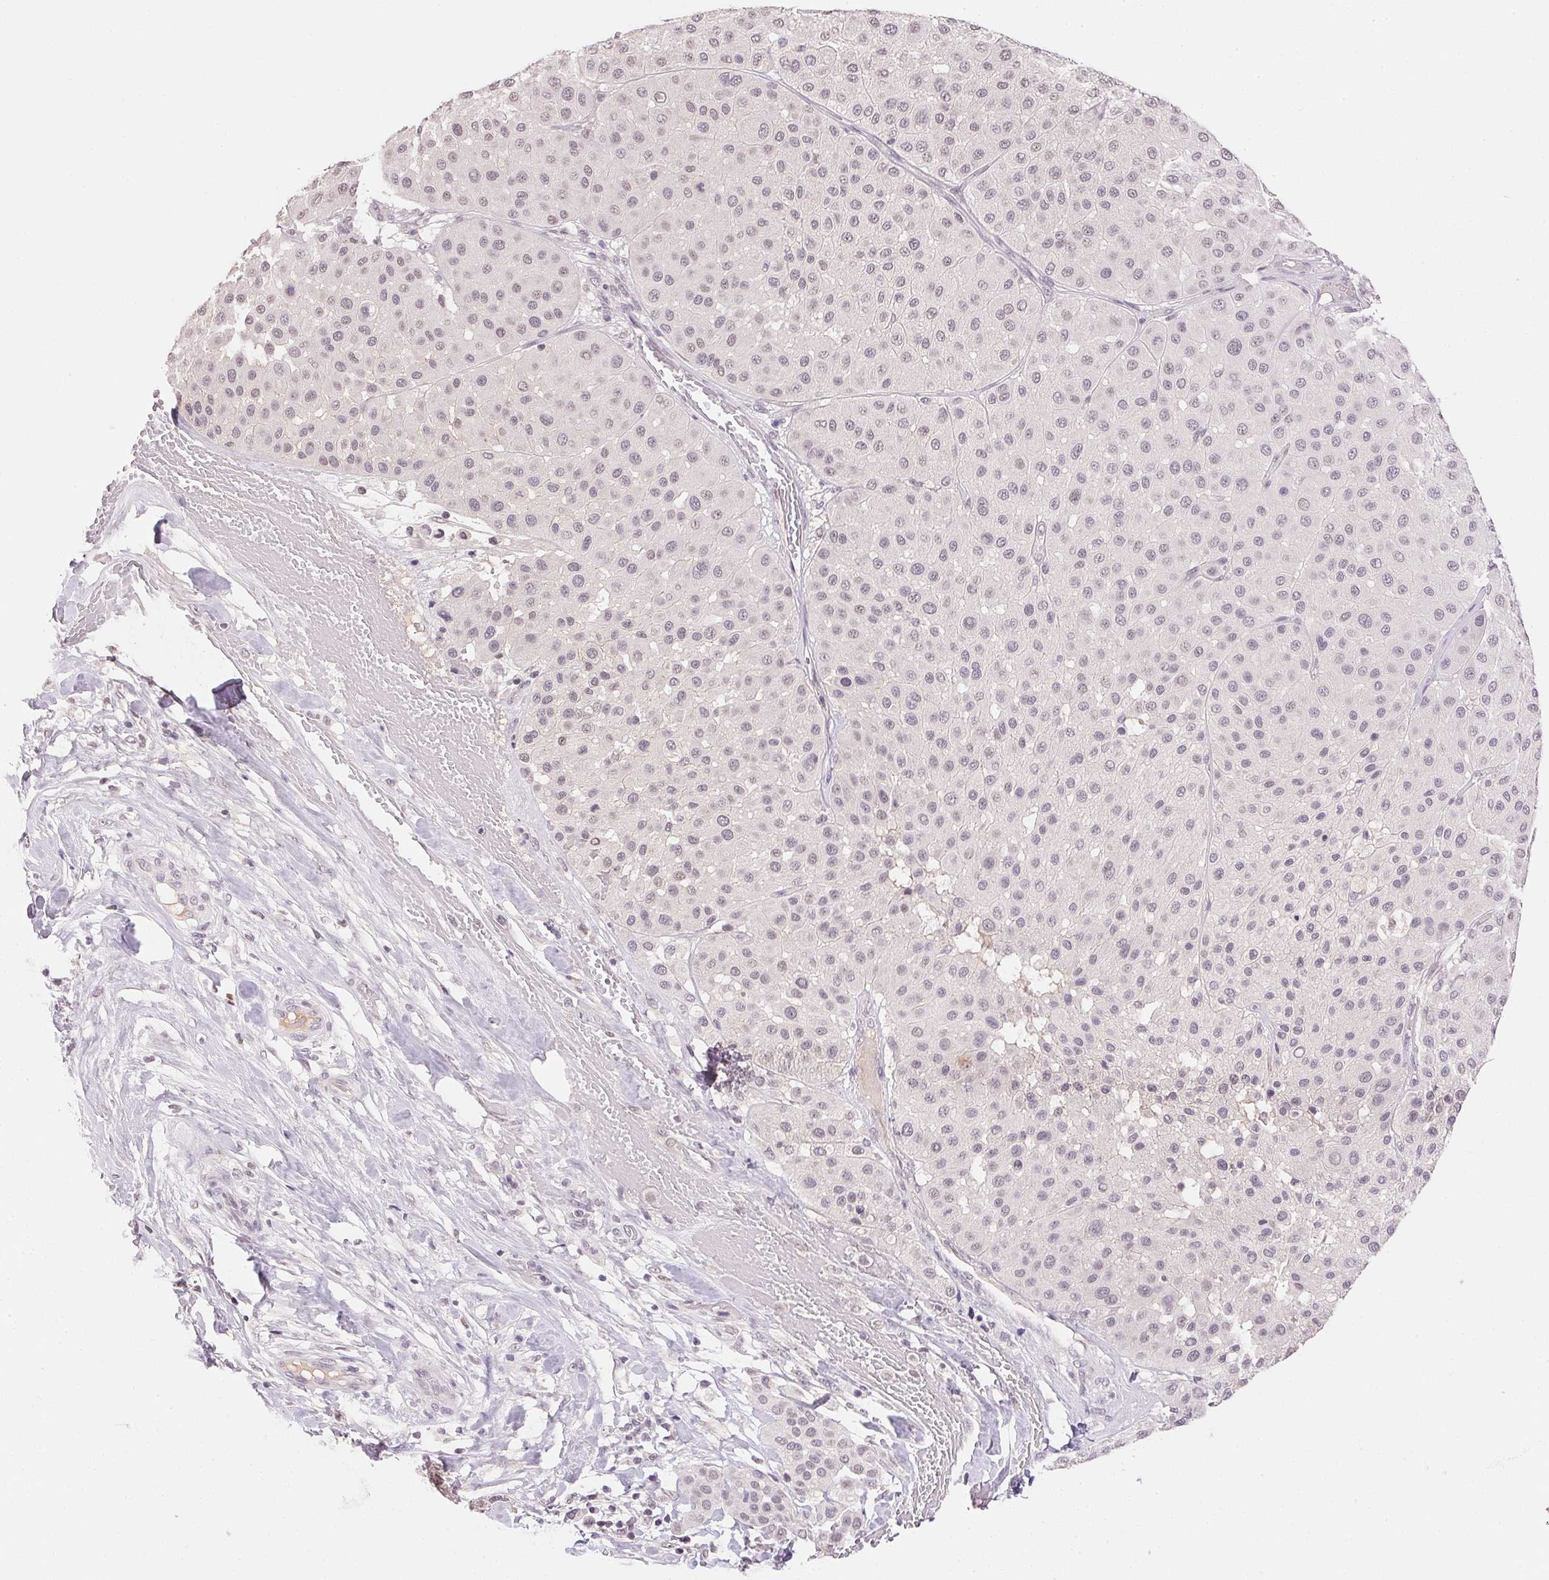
{"staining": {"intensity": "negative", "quantity": "none", "location": "none"}, "tissue": "melanoma", "cell_type": "Tumor cells", "image_type": "cancer", "snomed": [{"axis": "morphology", "description": "Malignant melanoma, Metastatic site"}, {"axis": "topography", "description": "Smooth muscle"}], "caption": "Human melanoma stained for a protein using immunohistochemistry (IHC) exhibits no positivity in tumor cells.", "gene": "FNDC4", "patient": {"sex": "male", "age": 41}}